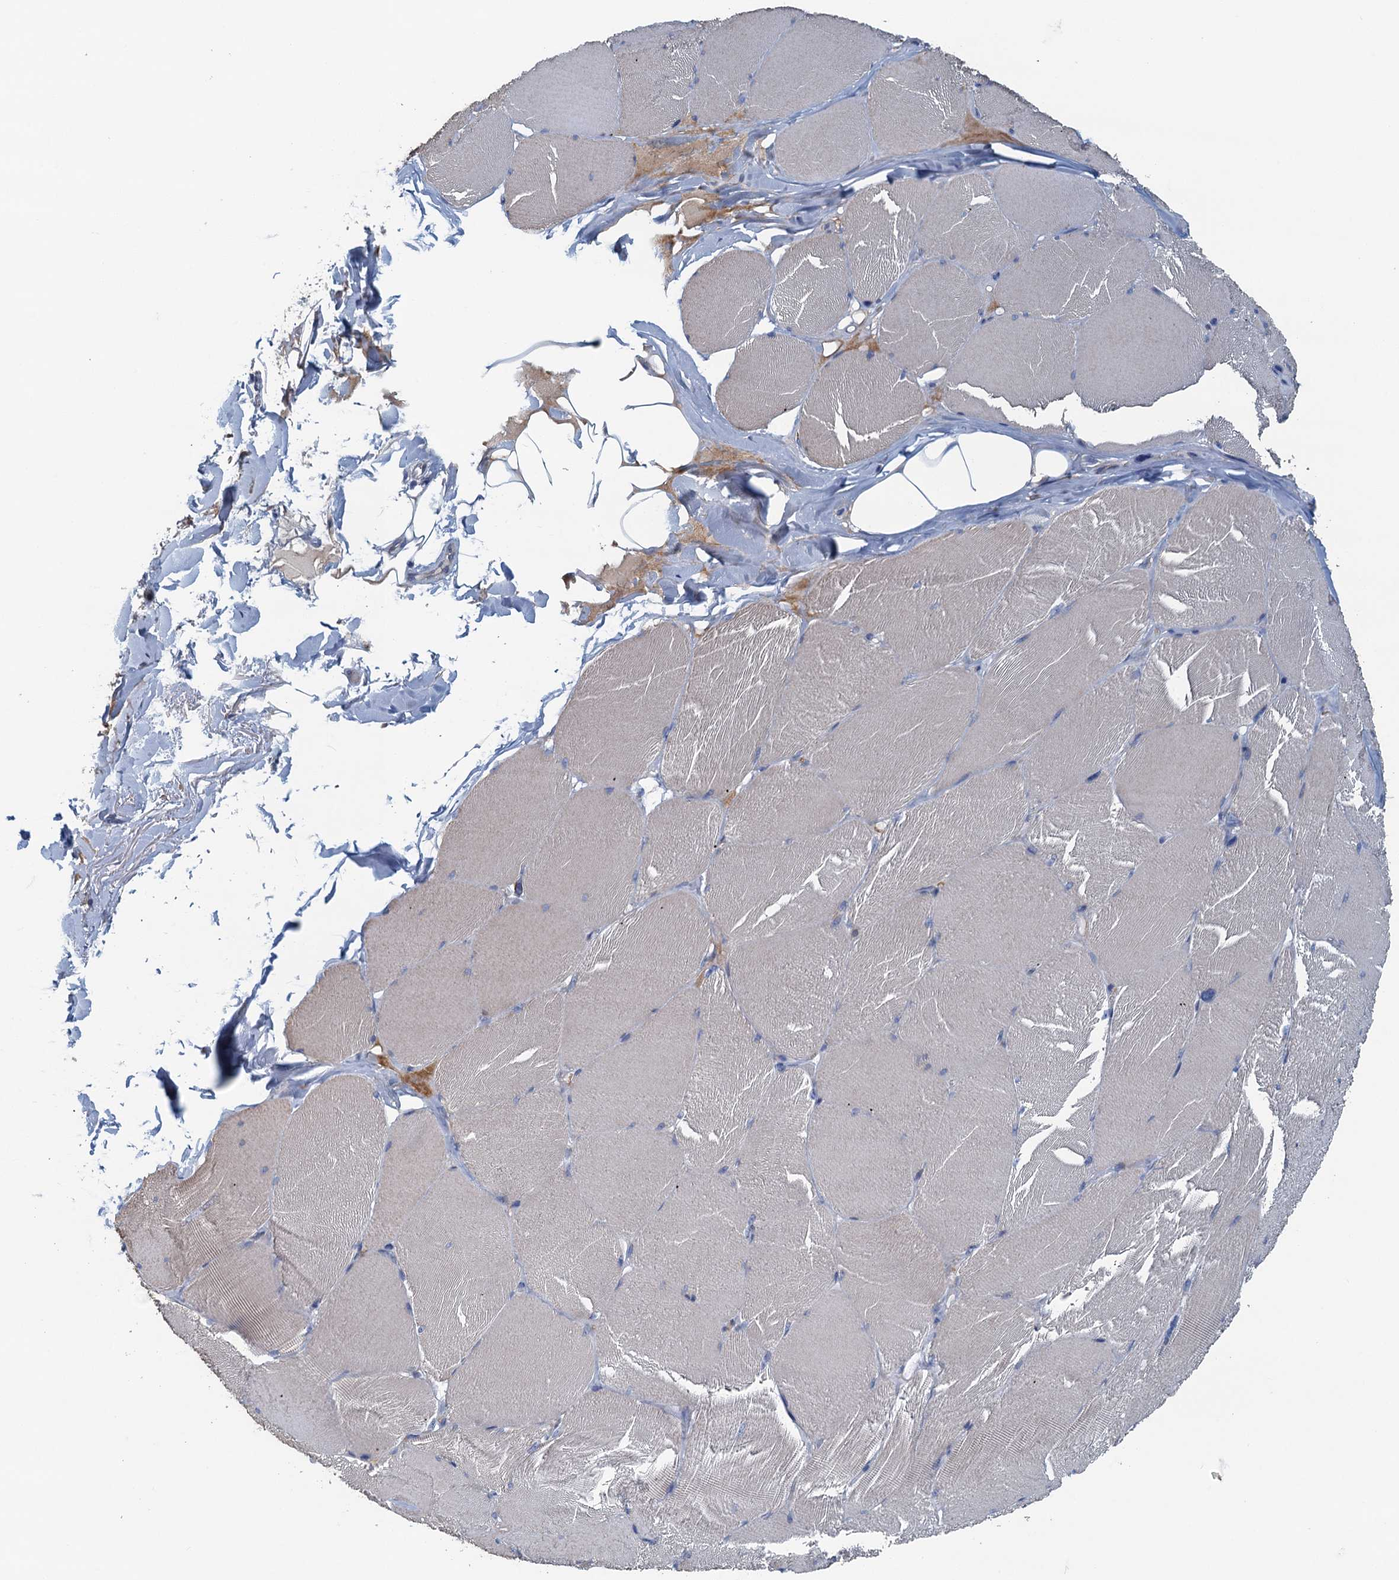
{"staining": {"intensity": "weak", "quantity": "25%-75%", "location": "cytoplasmic/membranous"}, "tissue": "skeletal muscle", "cell_type": "Myocytes", "image_type": "normal", "snomed": [{"axis": "morphology", "description": "Normal tissue, NOS"}, {"axis": "topography", "description": "Skin"}, {"axis": "topography", "description": "Skeletal muscle"}], "caption": "Skeletal muscle stained for a protein (brown) displays weak cytoplasmic/membranous positive expression in about 25%-75% of myocytes.", "gene": "MYDGF", "patient": {"sex": "male", "age": 83}}